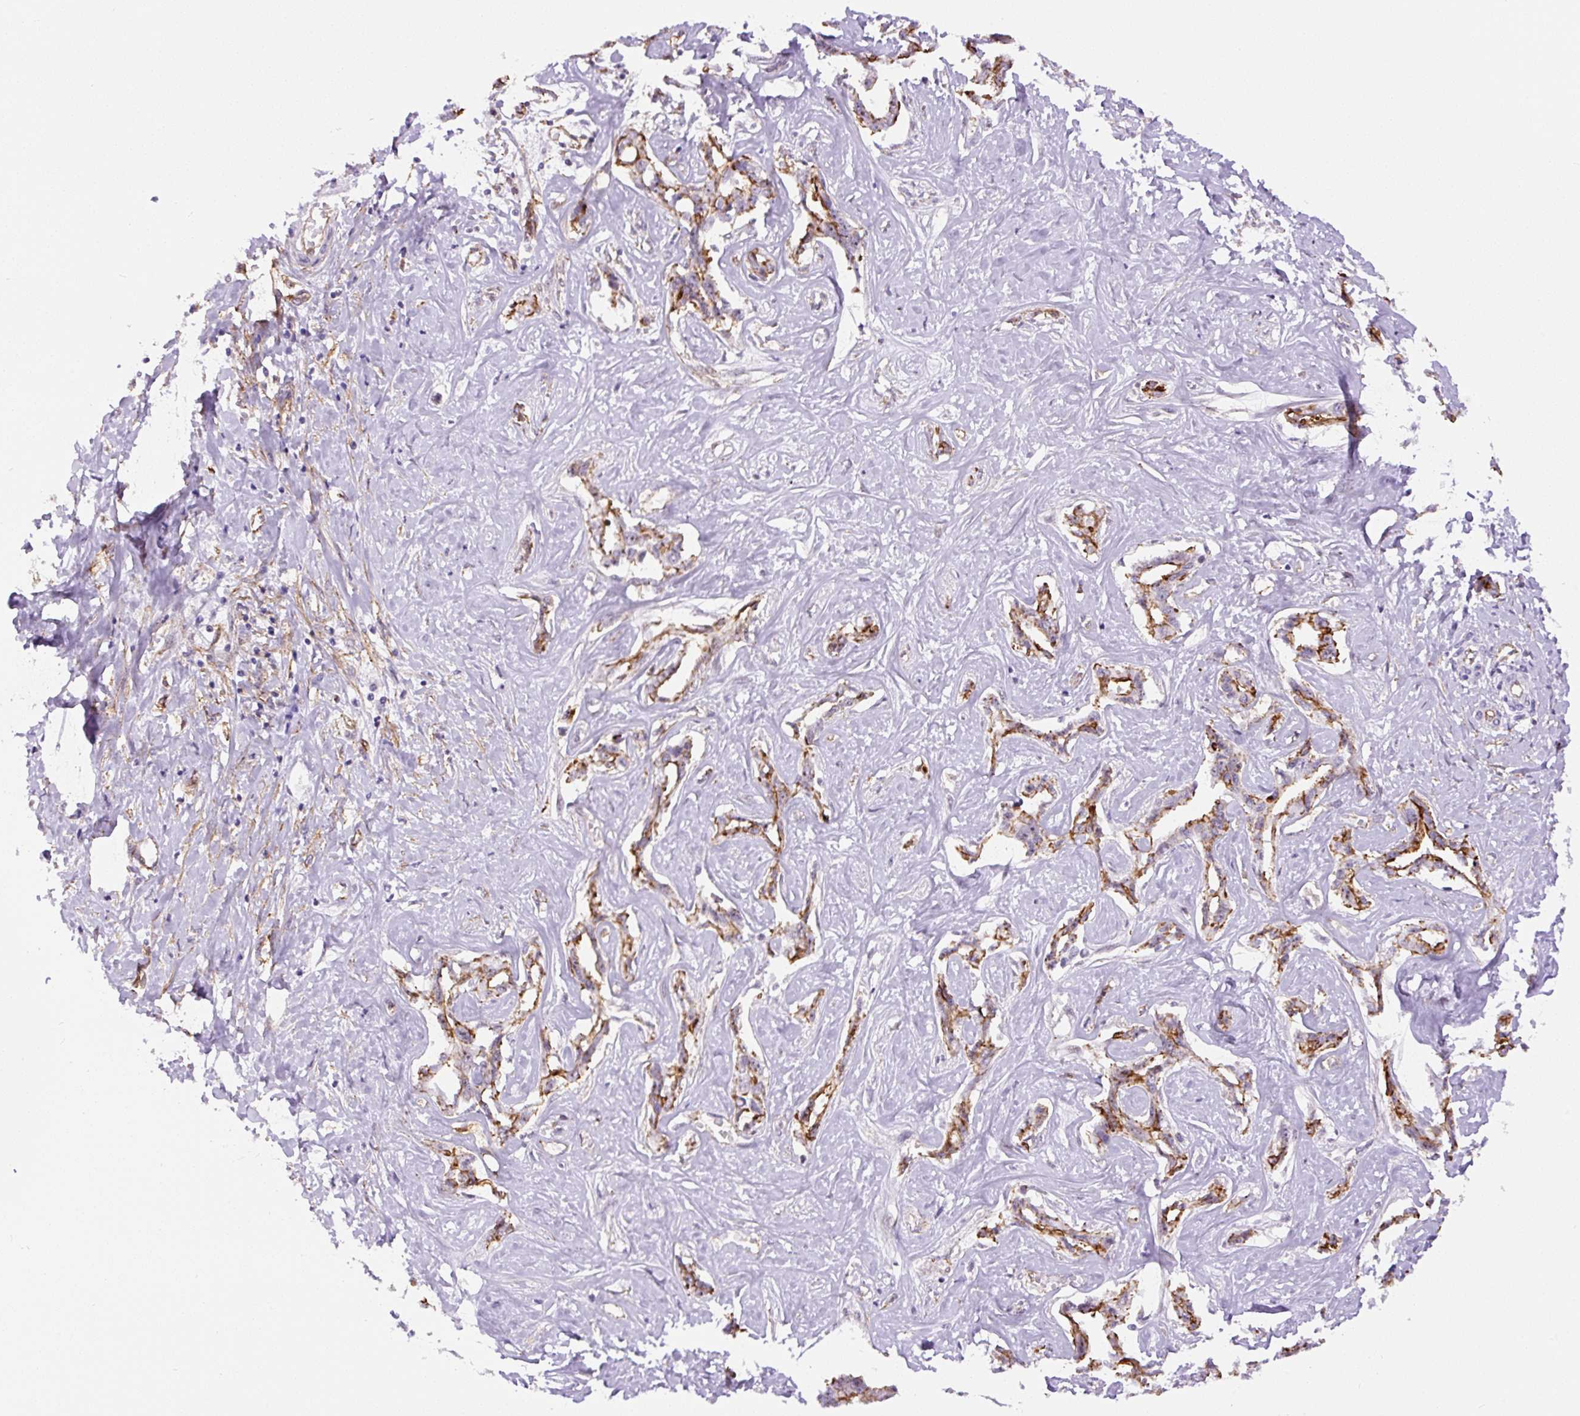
{"staining": {"intensity": "strong", "quantity": "25%-75%", "location": "cytoplasmic/membranous"}, "tissue": "liver cancer", "cell_type": "Tumor cells", "image_type": "cancer", "snomed": [{"axis": "morphology", "description": "Cholangiocarcinoma"}, {"axis": "topography", "description": "Liver"}], "caption": "A high-resolution image shows immunohistochemistry (IHC) staining of cholangiocarcinoma (liver), which reveals strong cytoplasmic/membranous positivity in about 25%-75% of tumor cells. (Stains: DAB in brown, nuclei in blue, Microscopy: brightfield microscopy at high magnification).", "gene": "MYO5C", "patient": {"sex": "male", "age": 59}}